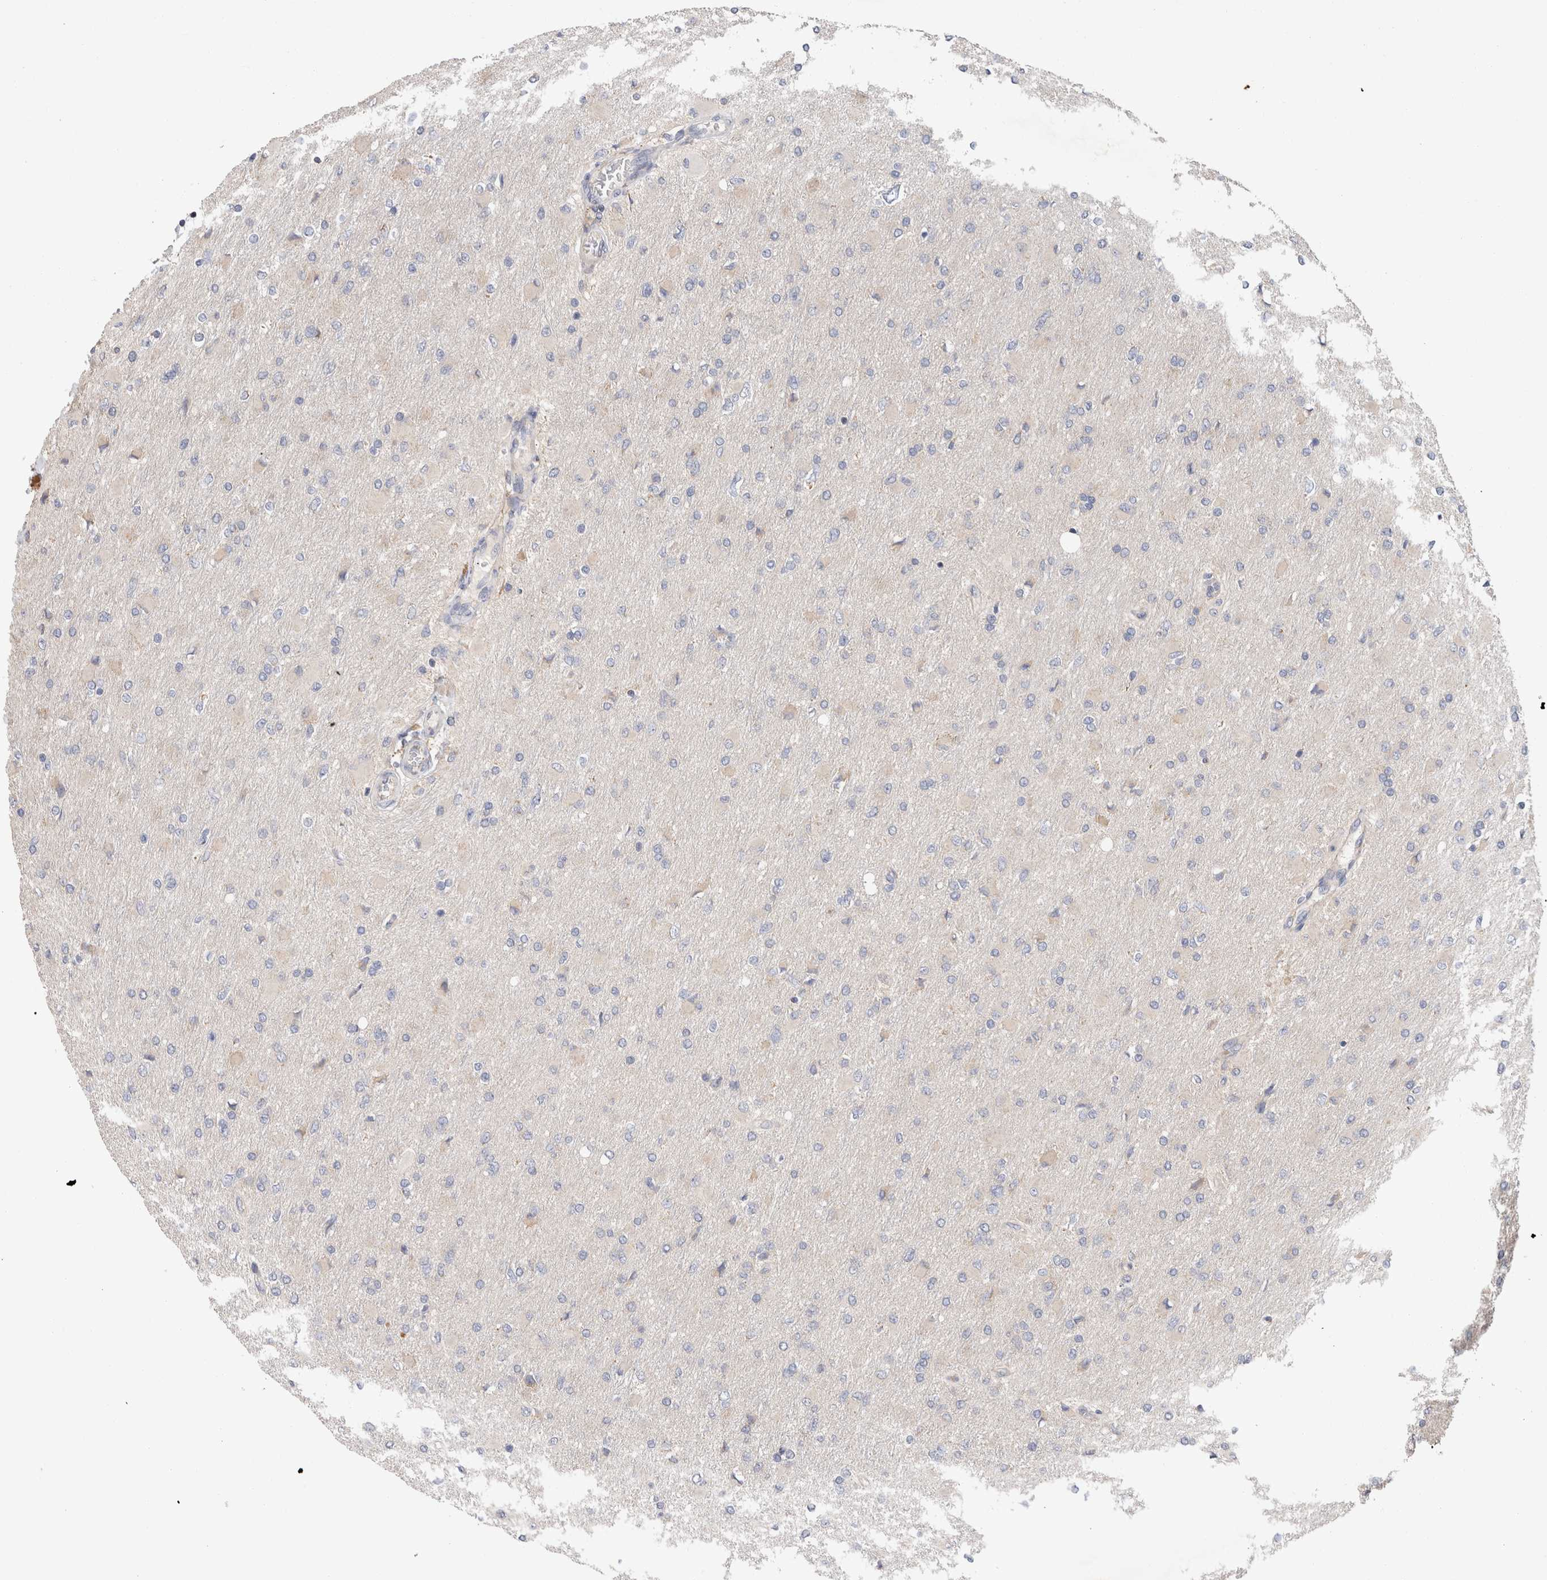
{"staining": {"intensity": "negative", "quantity": "none", "location": "none"}, "tissue": "glioma", "cell_type": "Tumor cells", "image_type": "cancer", "snomed": [{"axis": "morphology", "description": "Glioma, malignant, High grade"}, {"axis": "topography", "description": "Cerebral cortex"}], "caption": "IHC histopathology image of human glioma stained for a protein (brown), which reveals no staining in tumor cells.", "gene": "IARS2", "patient": {"sex": "female", "age": 36}}